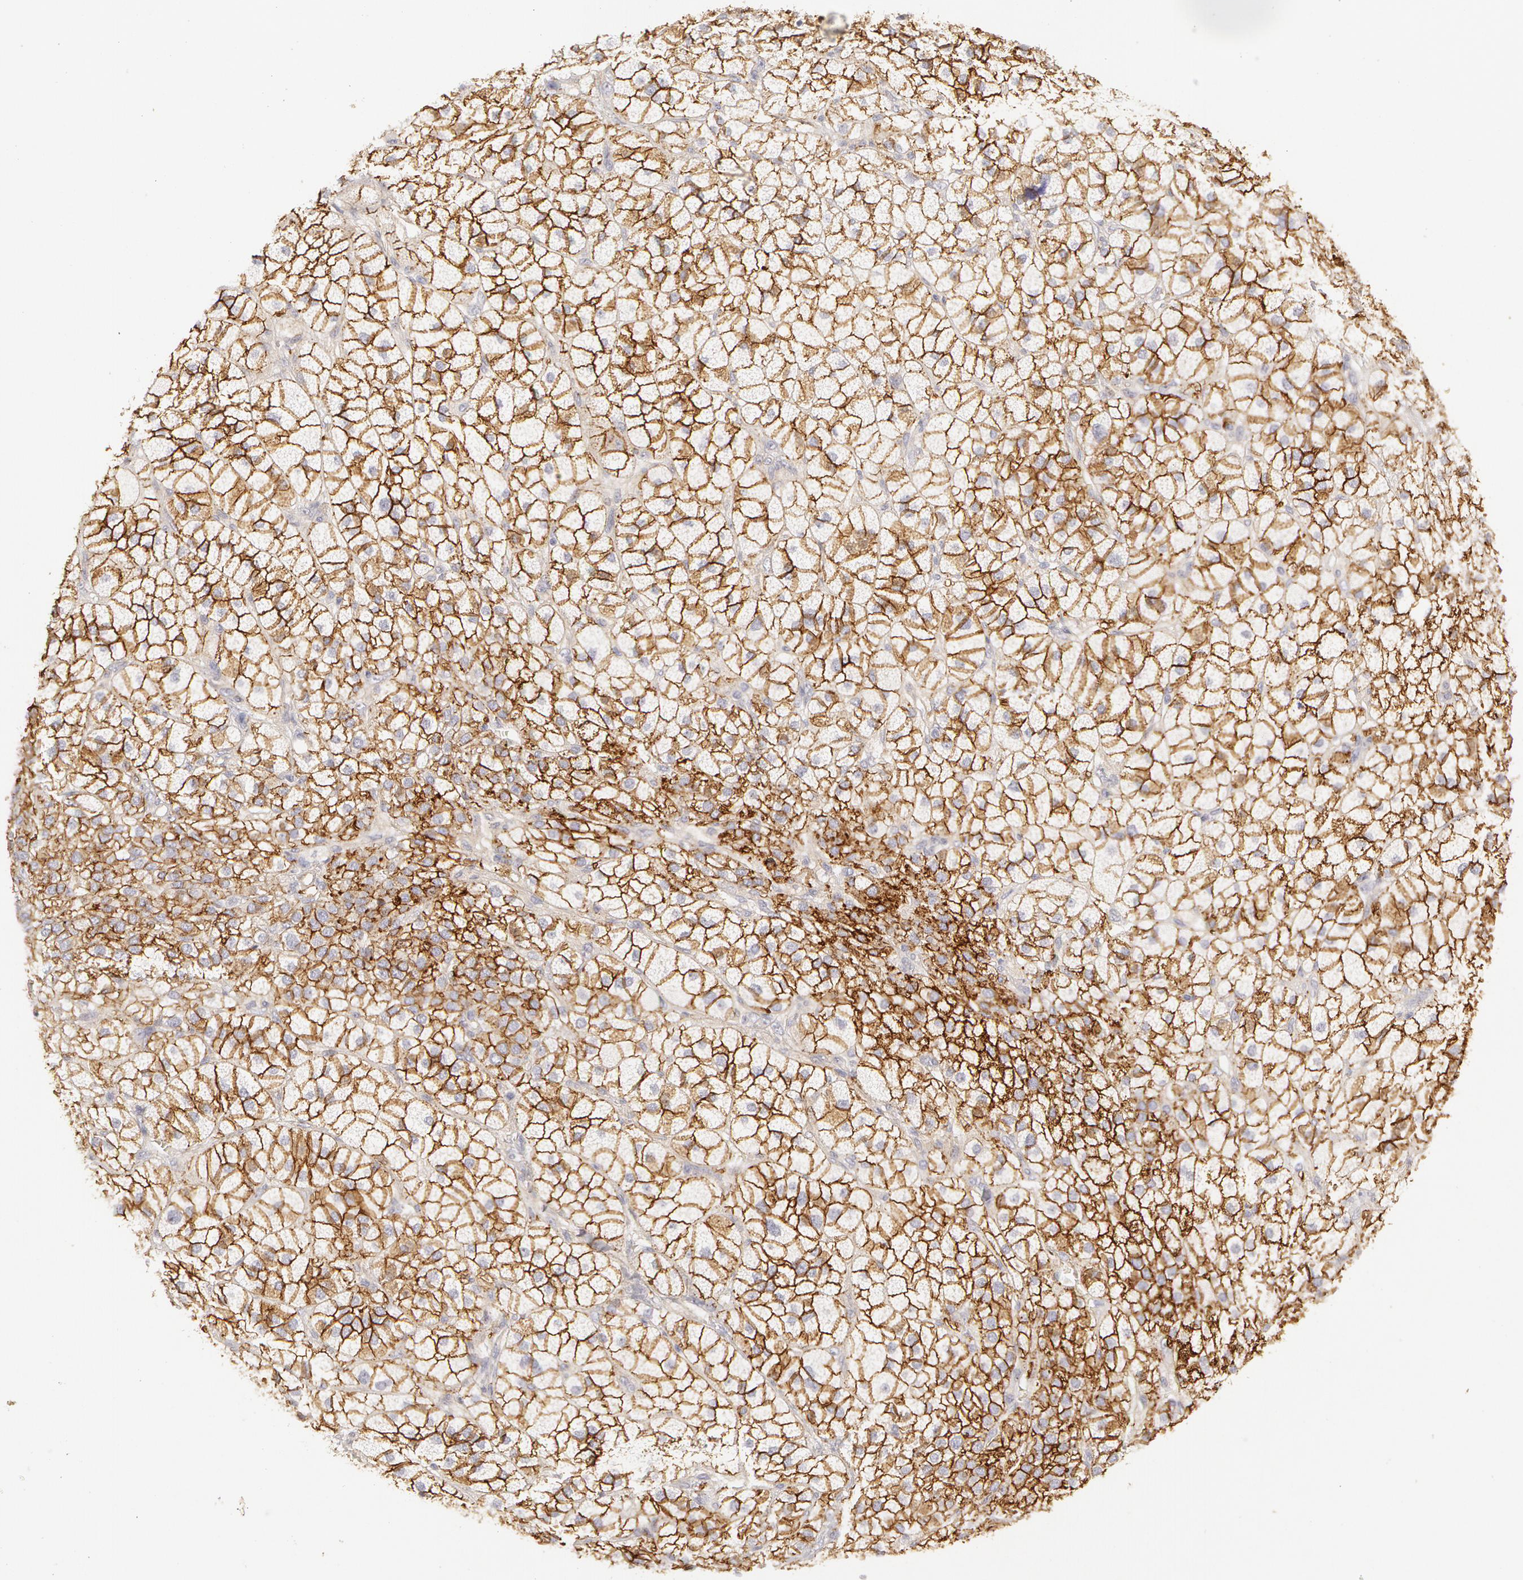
{"staining": {"intensity": "strong", "quantity": ">75%", "location": "cytoplasmic/membranous"}, "tissue": "adrenal gland", "cell_type": "Glandular cells", "image_type": "normal", "snomed": [{"axis": "morphology", "description": "Normal tissue, NOS"}, {"axis": "topography", "description": "Adrenal gland"}], "caption": "This histopathology image demonstrates immunohistochemistry (IHC) staining of benign adrenal gland, with high strong cytoplasmic/membranous positivity in about >75% of glandular cells.", "gene": "ABCB1", "patient": {"sex": "female", "age": 60}}